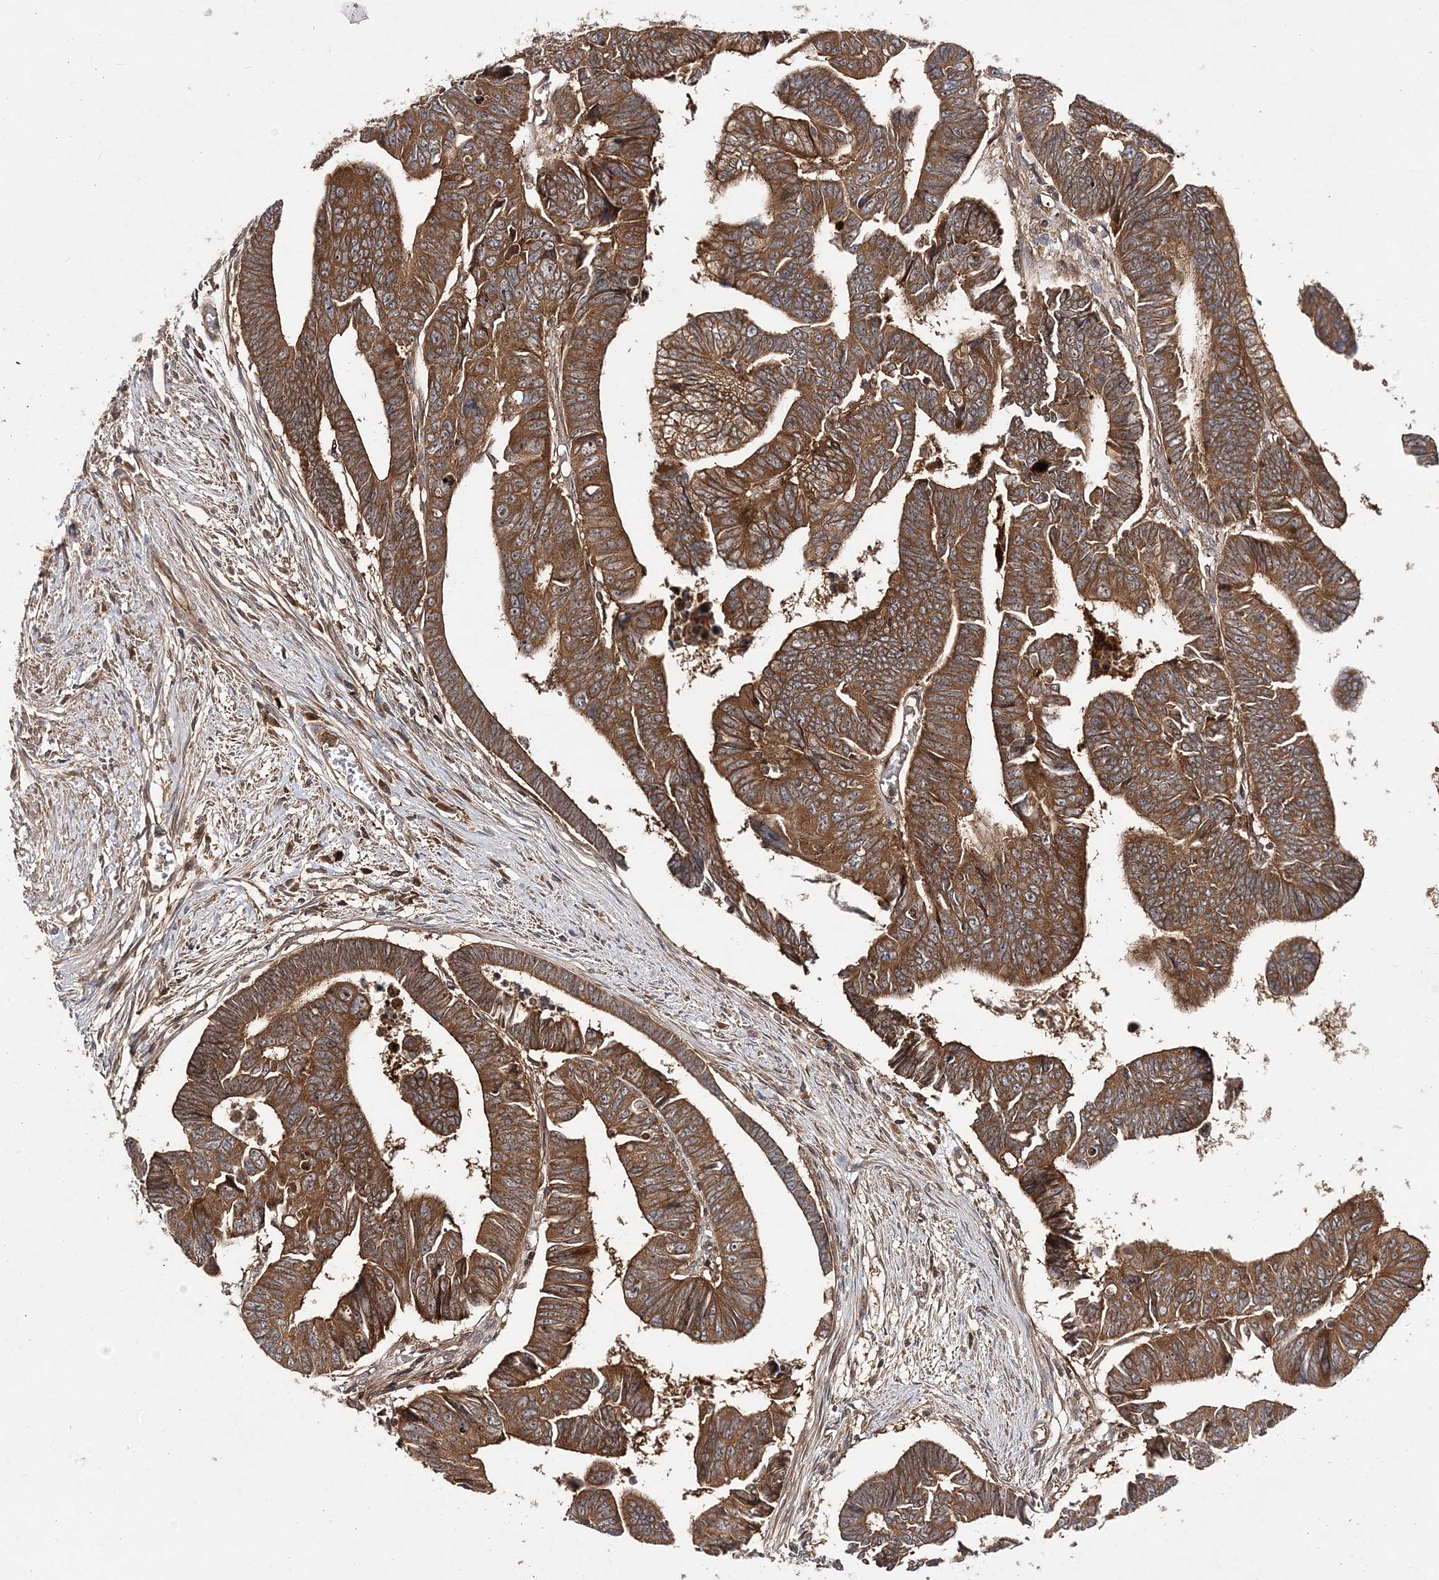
{"staining": {"intensity": "strong", "quantity": ">75%", "location": "cytoplasmic/membranous"}, "tissue": "colorectal cancer", "cell_type": "Tumor cells", "image_type": "cancer", "snomed": [{"axis": "morphology", "description": "Adenocarcinoma, NOS"}, {"axis": "topography", "description": "Rectum"}], "caption": "Protein staining of colorectal cancer (adenocarcinoma) tissue demonstrates strong cytoplasmic/membranous expression in approximately >75% of tumor cells.", "gene": "TMEM9B", "patient": {"sex": "female", "age": 65}}